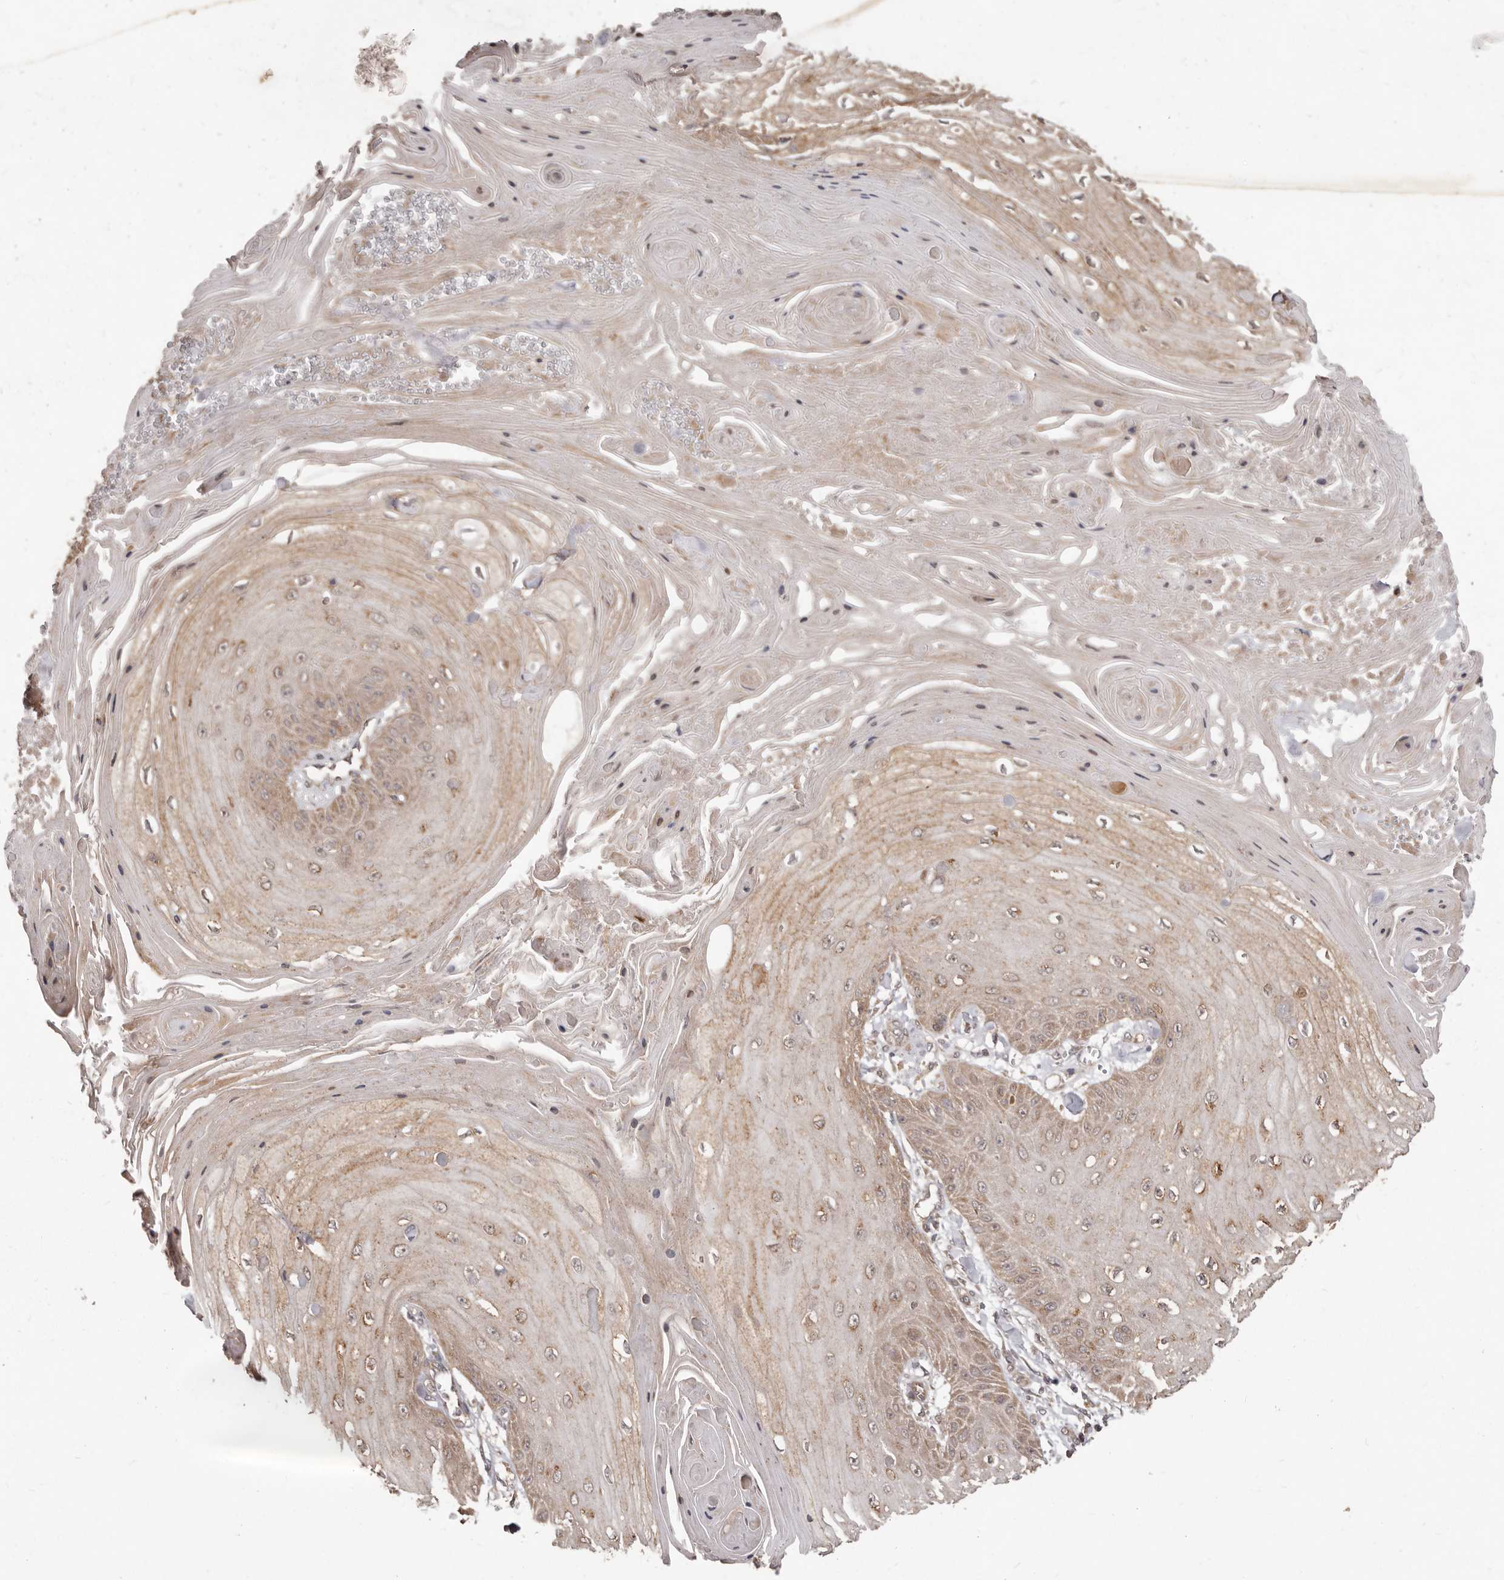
{"staining": {"intensity": "moderate", "quantity": ">75%", "location": "cytoplasmic/membranous"}, "tissue": "skin cancer", "cell_type": "Tumor cells", "image_type": "cancer", "snomed": [{"axis": "morphology", "description": "Squamous cell carcinoma, NOS"}, {"axis": "topography", "description": "Skin"}], "caption": "About >75% of tumor cells in human squamous cell carcinoma (skin) exhibit moderate cytoplasmic/membranous protein staining as visualized by brown immunohistochemical staining.", "gene": "MTO1", "patient": {"sex": "male", "age": 74}}